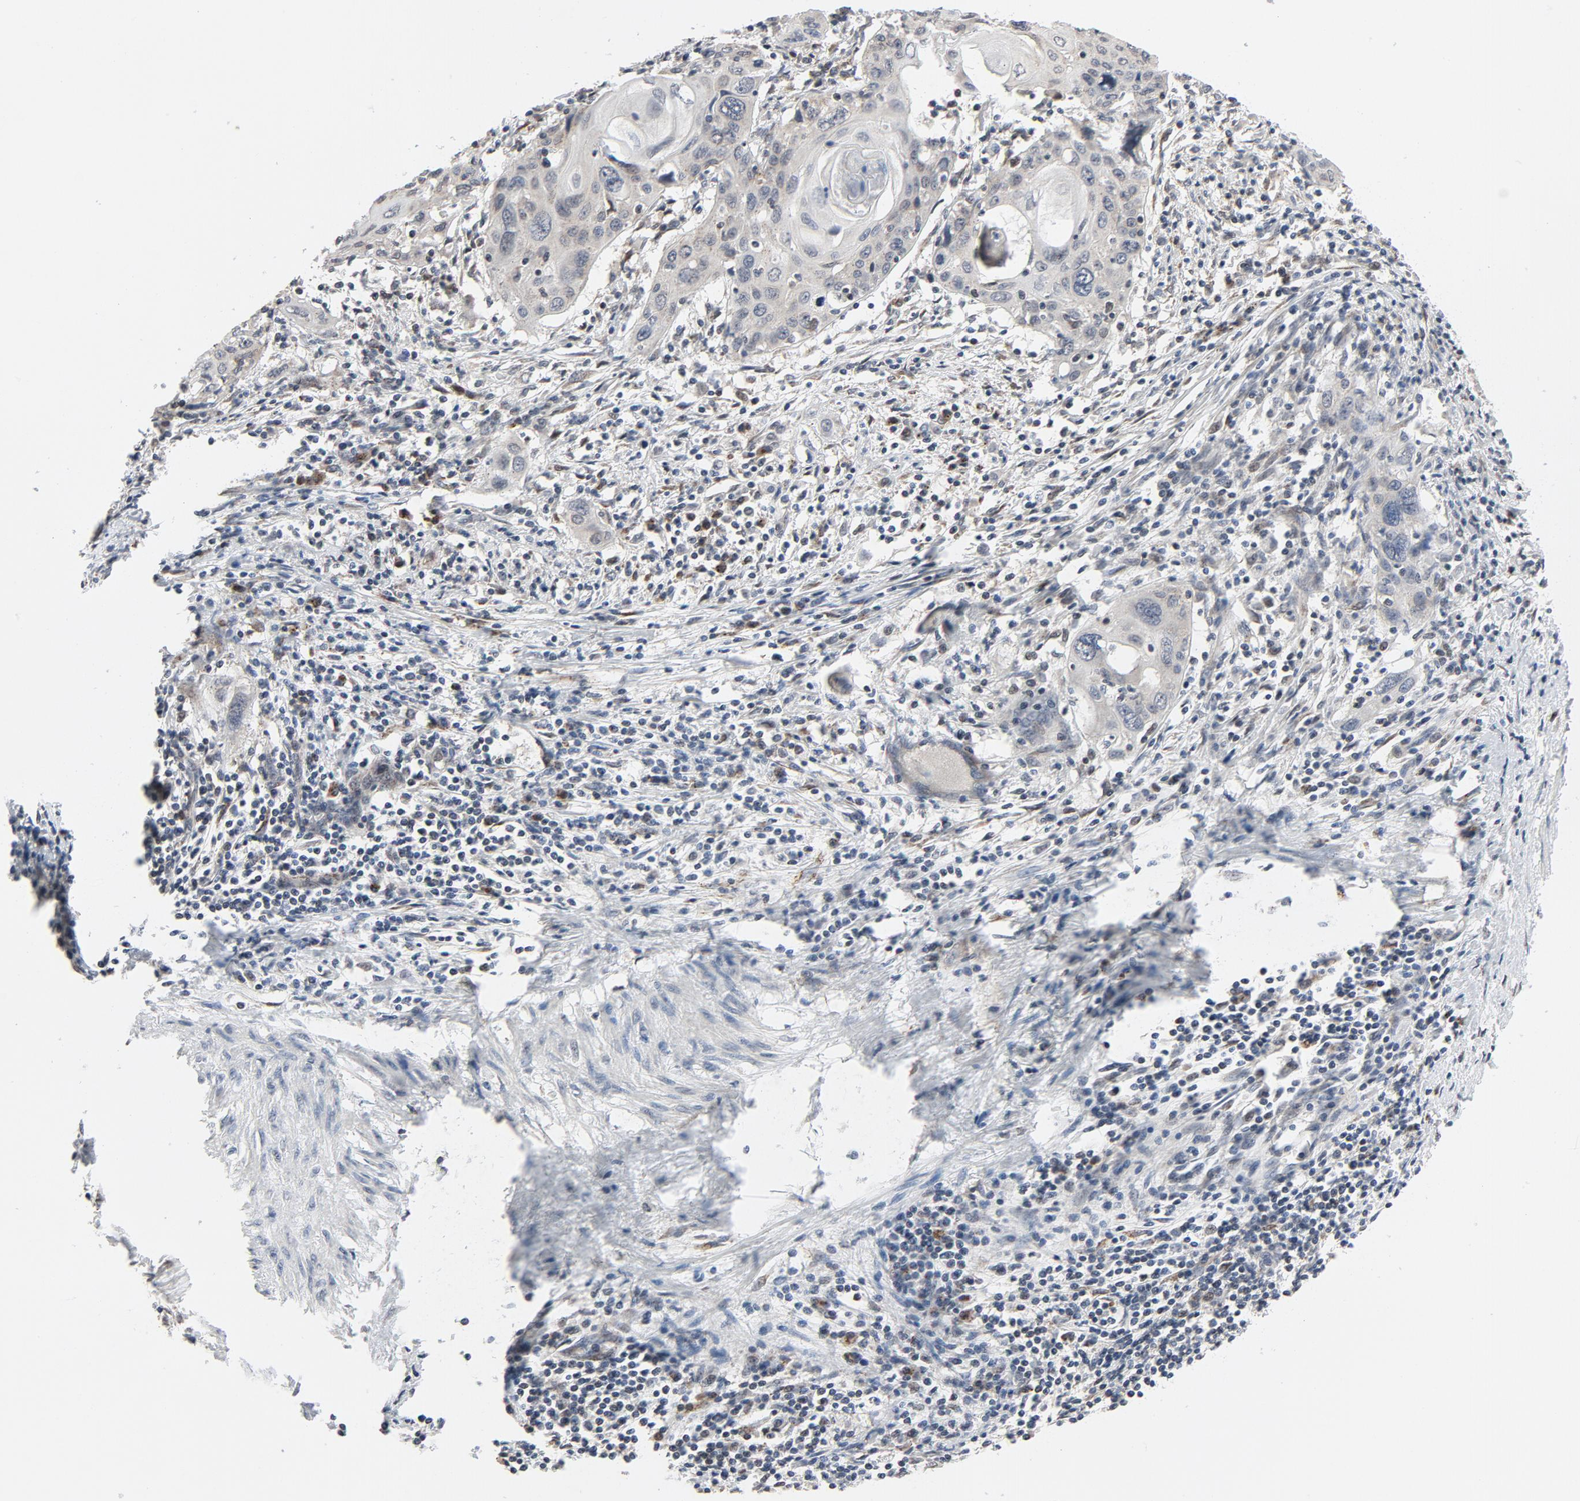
{"staining": {"intensity": "negative", "quantity": "none", "location": "none"}, "tissue": "cervical cancer", "cell_type": "Tumor cells", "image_type": "cancer", "snomed": [{"axis": "morphology", "description": "Squamous cell carcinoma, NOS"}, {"axis": "topography", "description": "Cervix"}], "caption": "Immunohistochemistry micrograph of neoplastic tissue: human squamous cell carcinoma (cervical) stained with DAB (3,3'-diaminobenzidine) reveals no significant protein expression in tumor cells. (Immunohistochemistry (ihc), brightfield microscopy, high magnification).", "gene": "RPL12", "patient": {"sex": "female", "age": 54}}